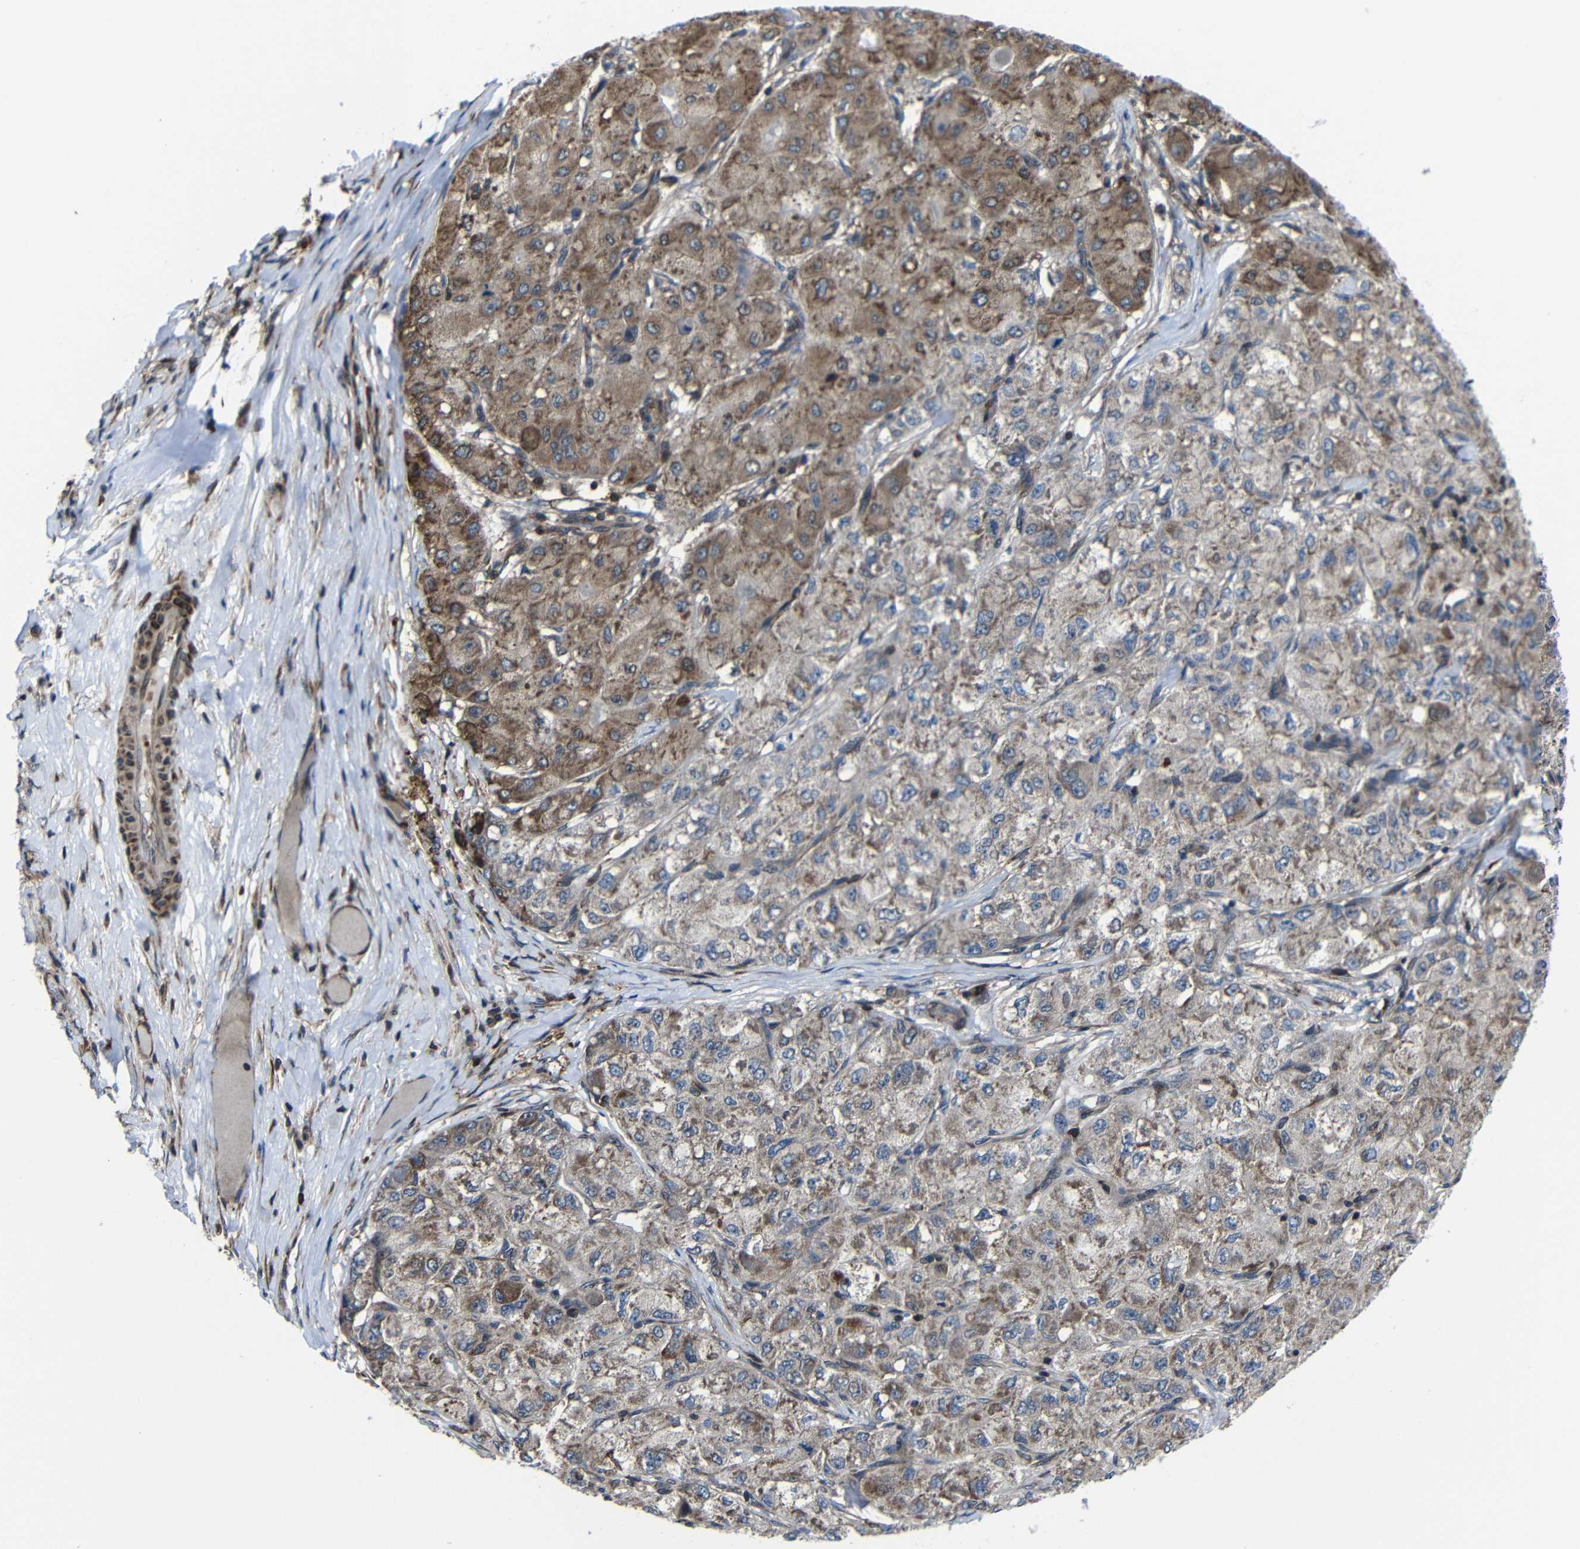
{"staining": {"intensity": "moderate", "quantity": ">75%", "location": "cytoplasmic/membranous"}, "tissue": "liver cancer", "cell_type": "Tumor cells", "image_type": "cancer", "snomed": [{"axis": "morphology", "description": "Carcinoma, Hepatocellular, NOS"}, {"axis": "topography", "description": "Liver"}], "caption": "A medium amount of moderate cytoplasmic/membranous staining is identified in approximately >75% of tumor cells in liver cancer (hepatocellular carcinoma) tissue. (DAB IHC, brown staining for protein, blue staining for nuclei).", "gene": "KIAA0513", "patient": {"sex": "male", "age": 80}}